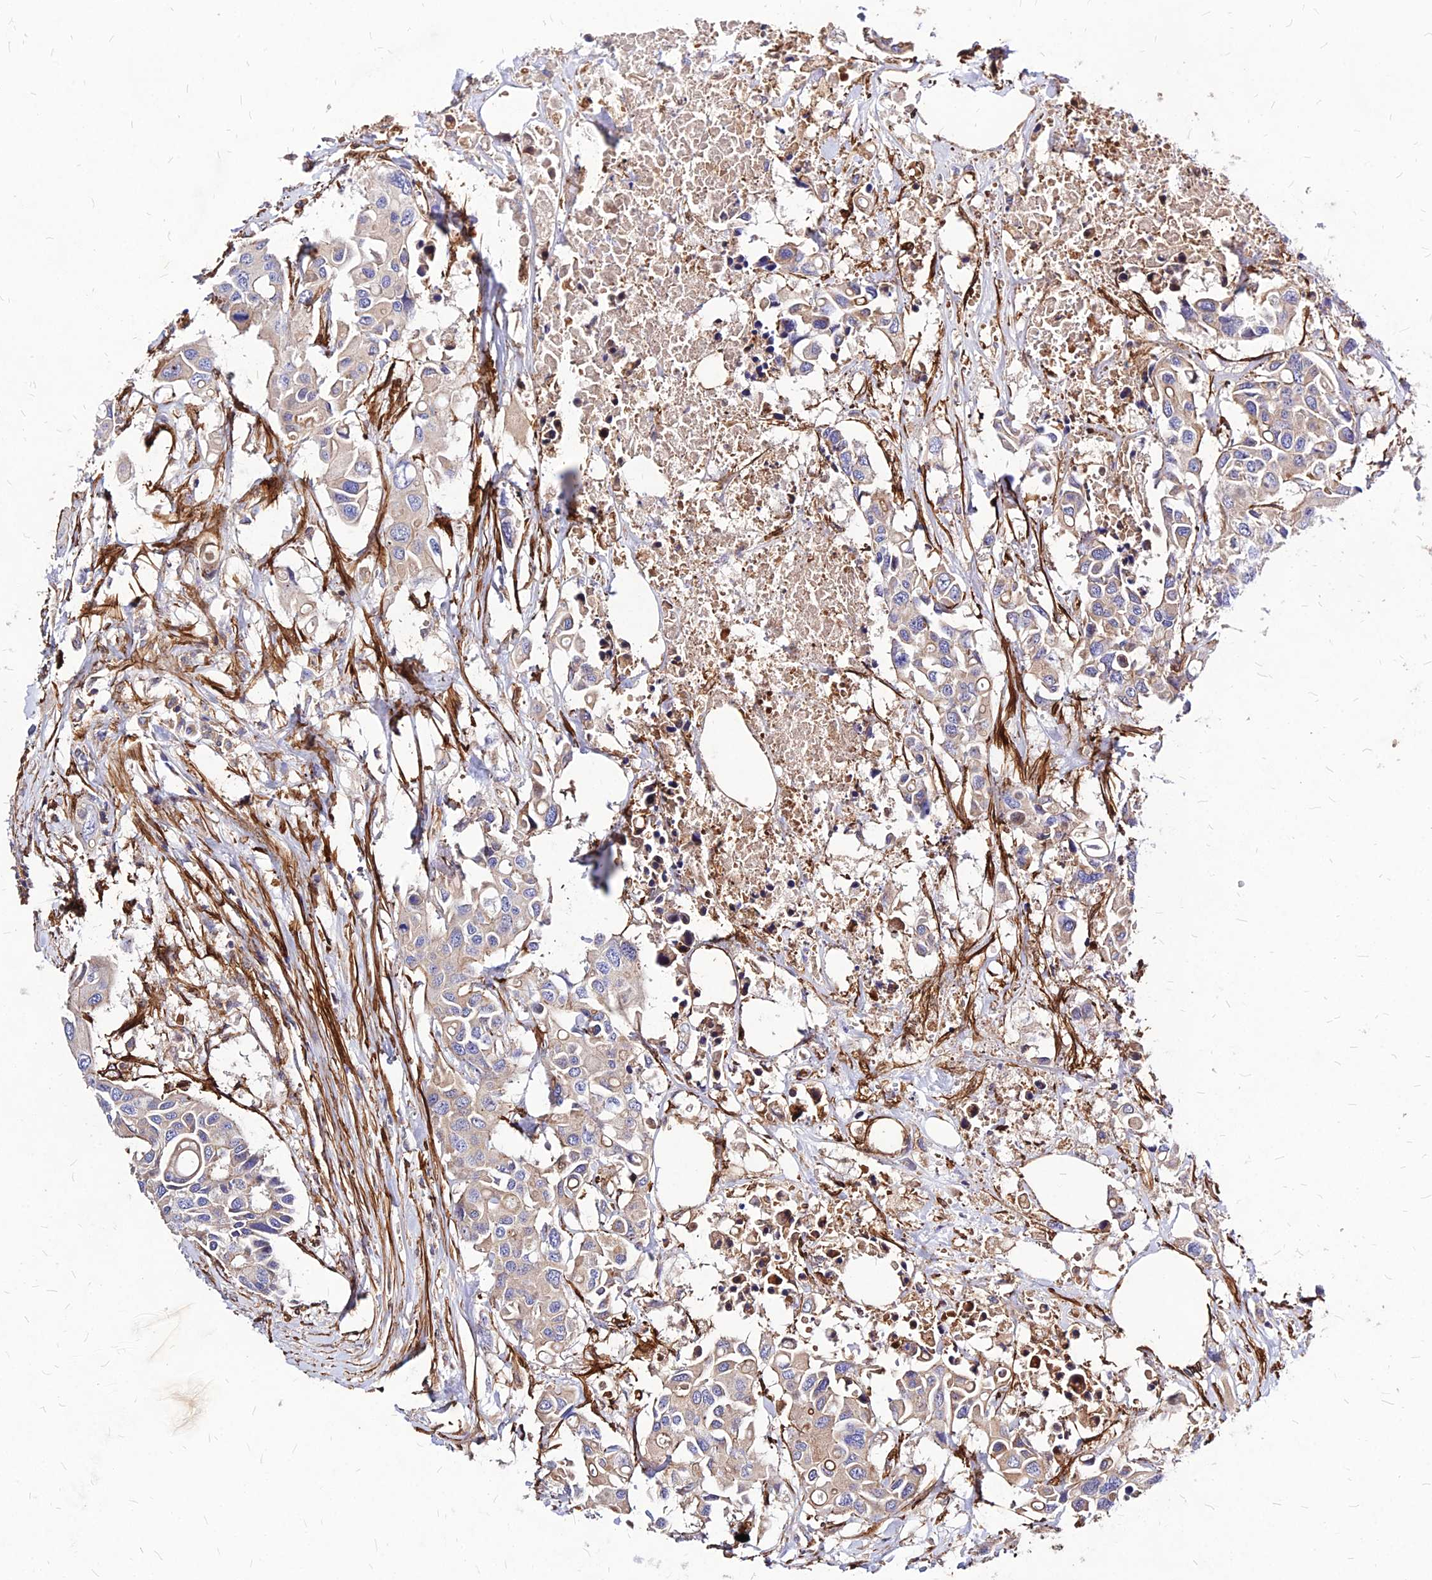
{"staining": {"intensity": "weak", "quantity": "25%-75%", "location": "cytoplasmic/membranous"}, "tissue": "colorectal cancer", "cell_type": "Tumor cells", "image_type": "cancer", "snomed": [{"axis": "morphology", "description": "Adenocarcinoma, NOS"}, {"axis": "topography", "description": "Colon"}], "caption": "Weak cytoplasmic/membranous expression for a protein is appreciated in about 25%-75% of tumor cells of adenocarcinoma (colorectal) using immunohistochemistry.", "gene": "EFCC1", "patient": {"sex": "male", "age": 77}}